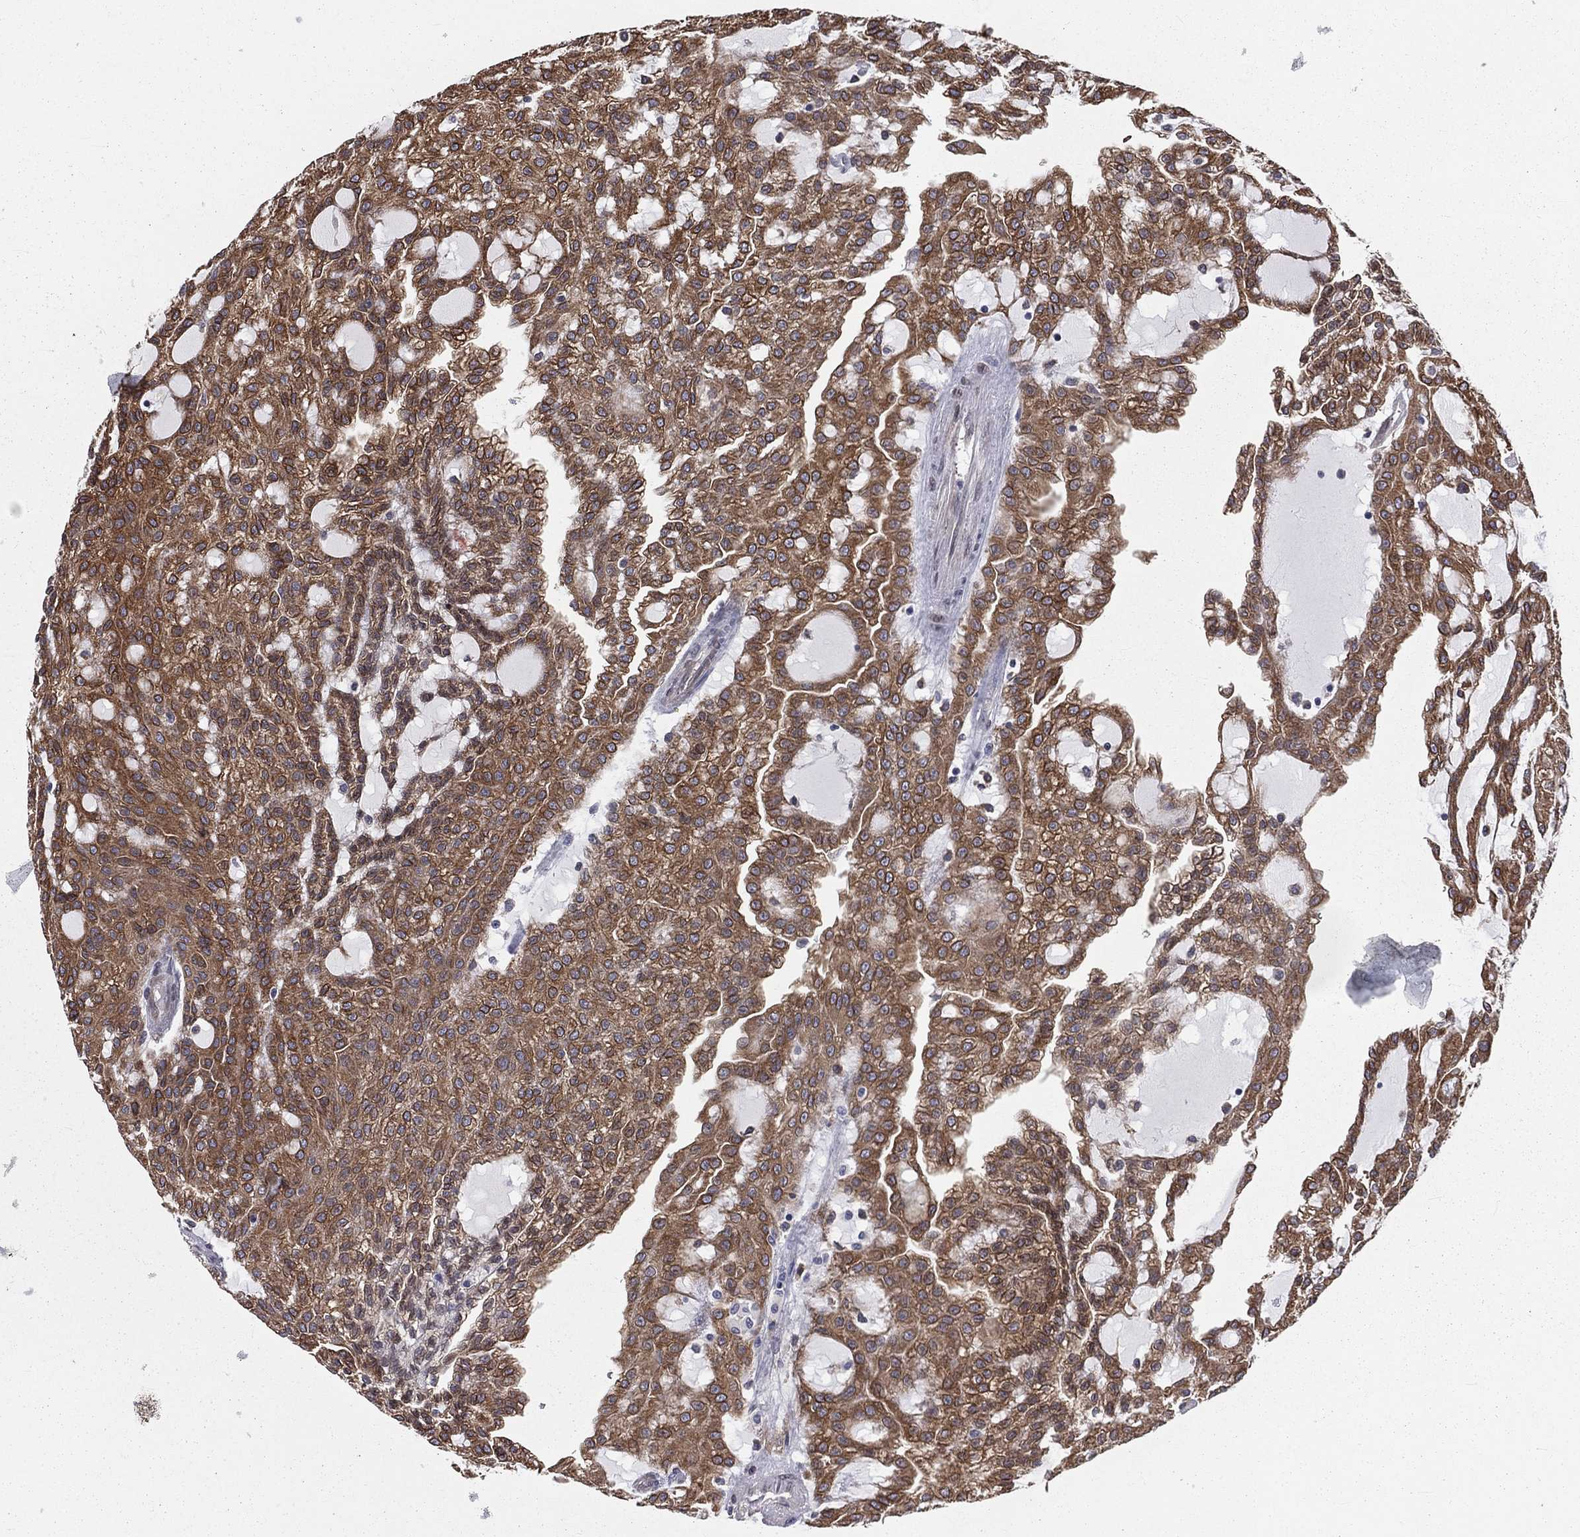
{"staining": {"intensity": "strong", "quantity": ">75%", "location": "cytoplasmic/membranous"}, "tissue": "renal cancer", "cell_type": "Tumor cells", "image_type": "cancer", "snomed": [{"axis": "morphology", "description": "Adenocarcinoma, NOS"}, {"axis": "topography", "description": "Kidney"}], "caption": "IHC of human adenocarcinoma (renal) demonstrates high levels of strong cytoplasmic/membranous positivity in about >75% of tumor cells.", "gene": "PGRMC1", "patient": {"sex": "male", "age": 63}}